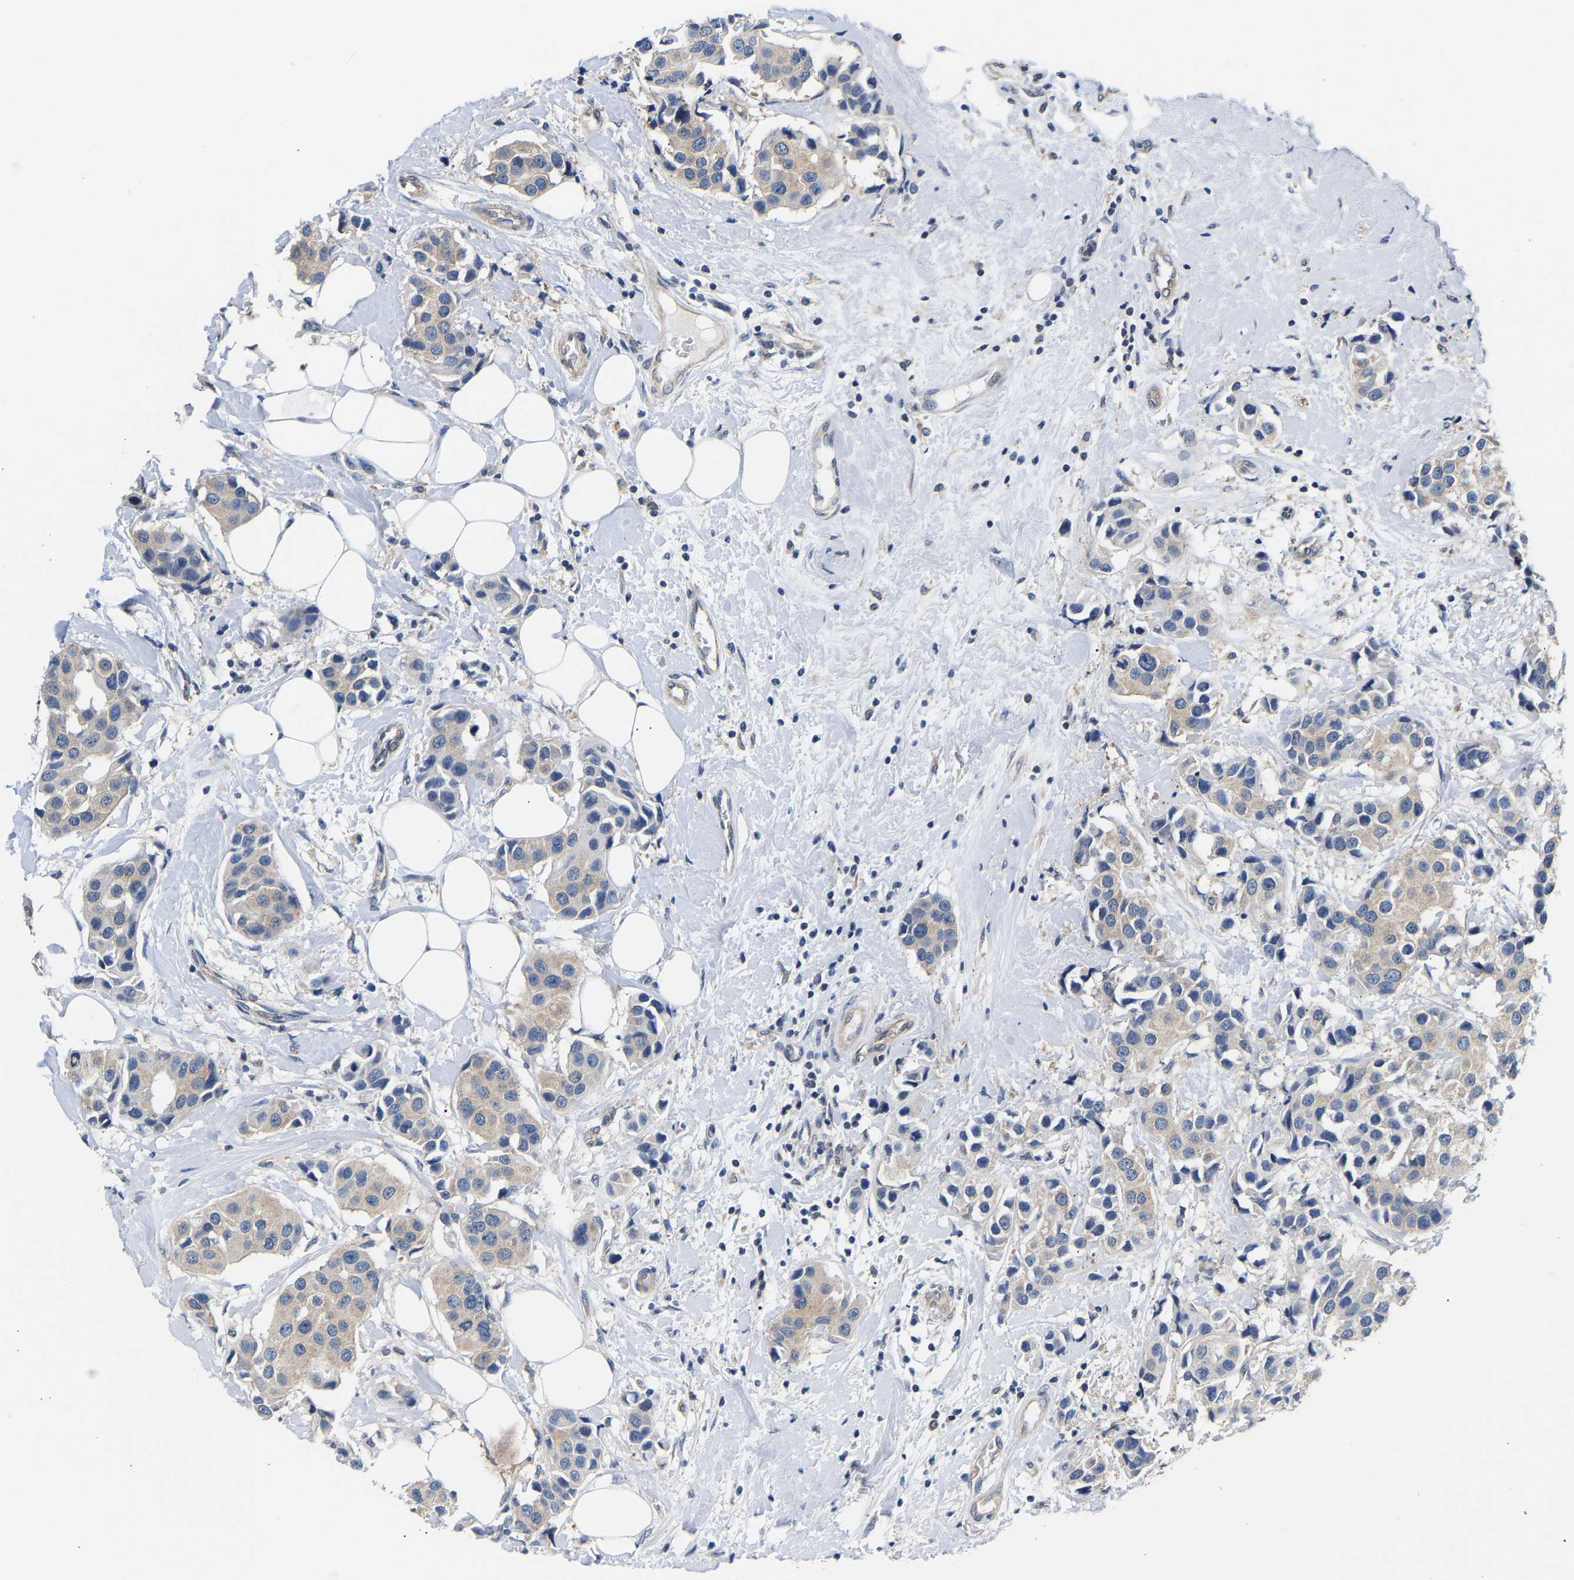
{"staining": {"intensity": "weak", "quantity": "25%-75%", "location": "cytoplasmic/membranous"}, "tissue": "breast cancer", "cell_type": "Tumor cells", "image_type": "cancer", "snomed": [{"axis": "morphology", "description": "Normal tissue, NOS"}, {"axis": "morphology", "description": "Duct carcinoma"}, {"axis": "topography", "description": "Breast"}], "caption": "The image exhibits a brown stain indicating the presence of a protein in the cytoplasmic/membranous of tumor cells in breast cancer (infiltrating ductal carcinoma). Nuclei are stained in blue.", "gene": "AIMP2", "patient": {"sex": "female", "age": 39}}